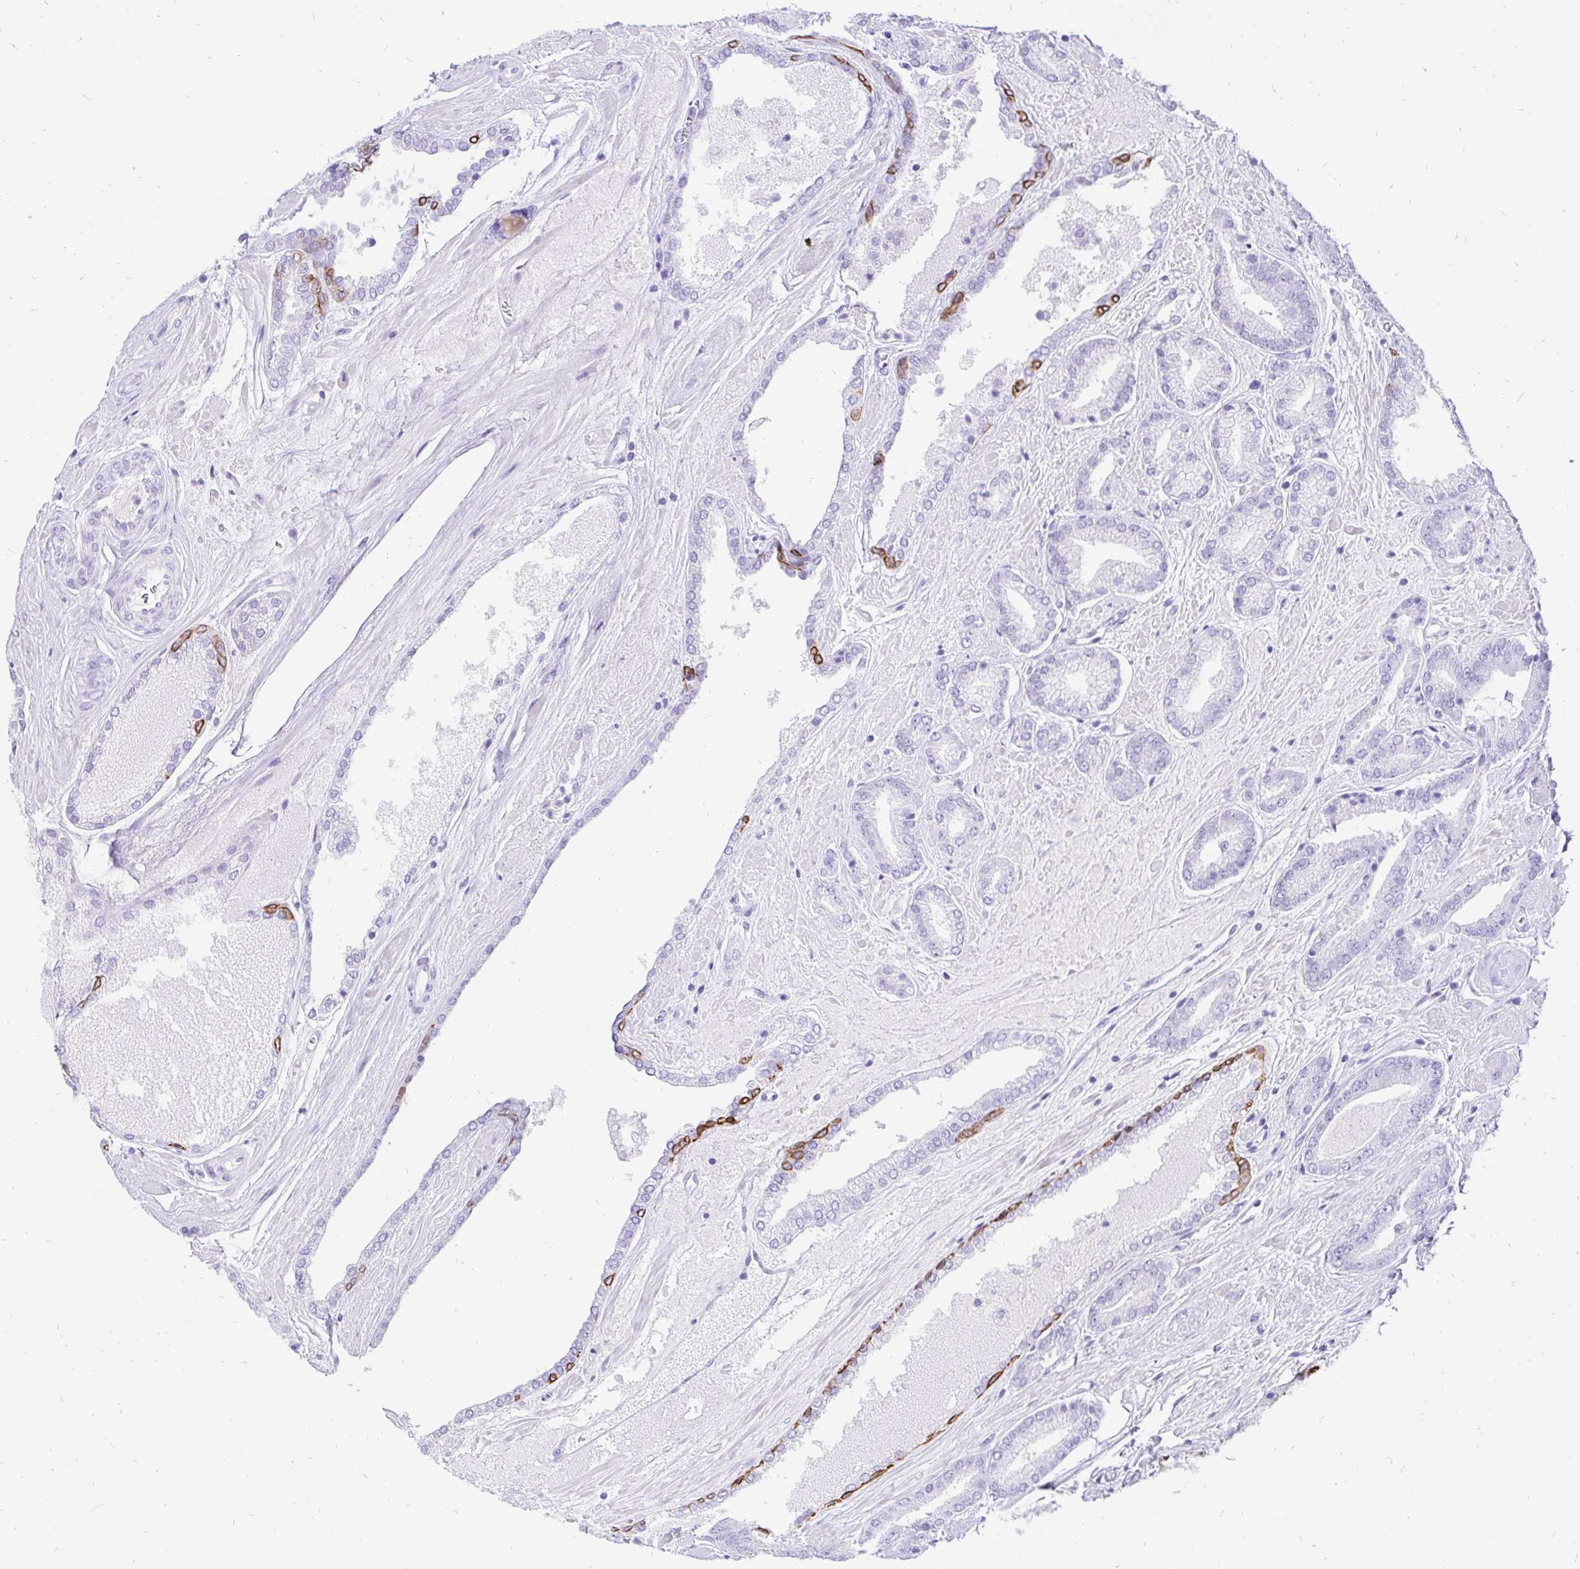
{"staining": {"intensity": "negative", "quantity": "none", "location": "none"}, "tissue": "prostate cancer", "cell_type": "Tumor cells", "image_type": "cancer", "snomed": [{"axis": "morphology", "description": "Adenocarcinoma, High grade"}, {"axis": "topography", "description": "Prostate"}], "caption": "This is an immunohistochemistry (IHC) micrograph of prostate cancer (adenocarcinoma (high-grade)). There is no positivity in tumor cells.", "gene": "KRT13", "patient": {"sex": "male", "age": 56}}